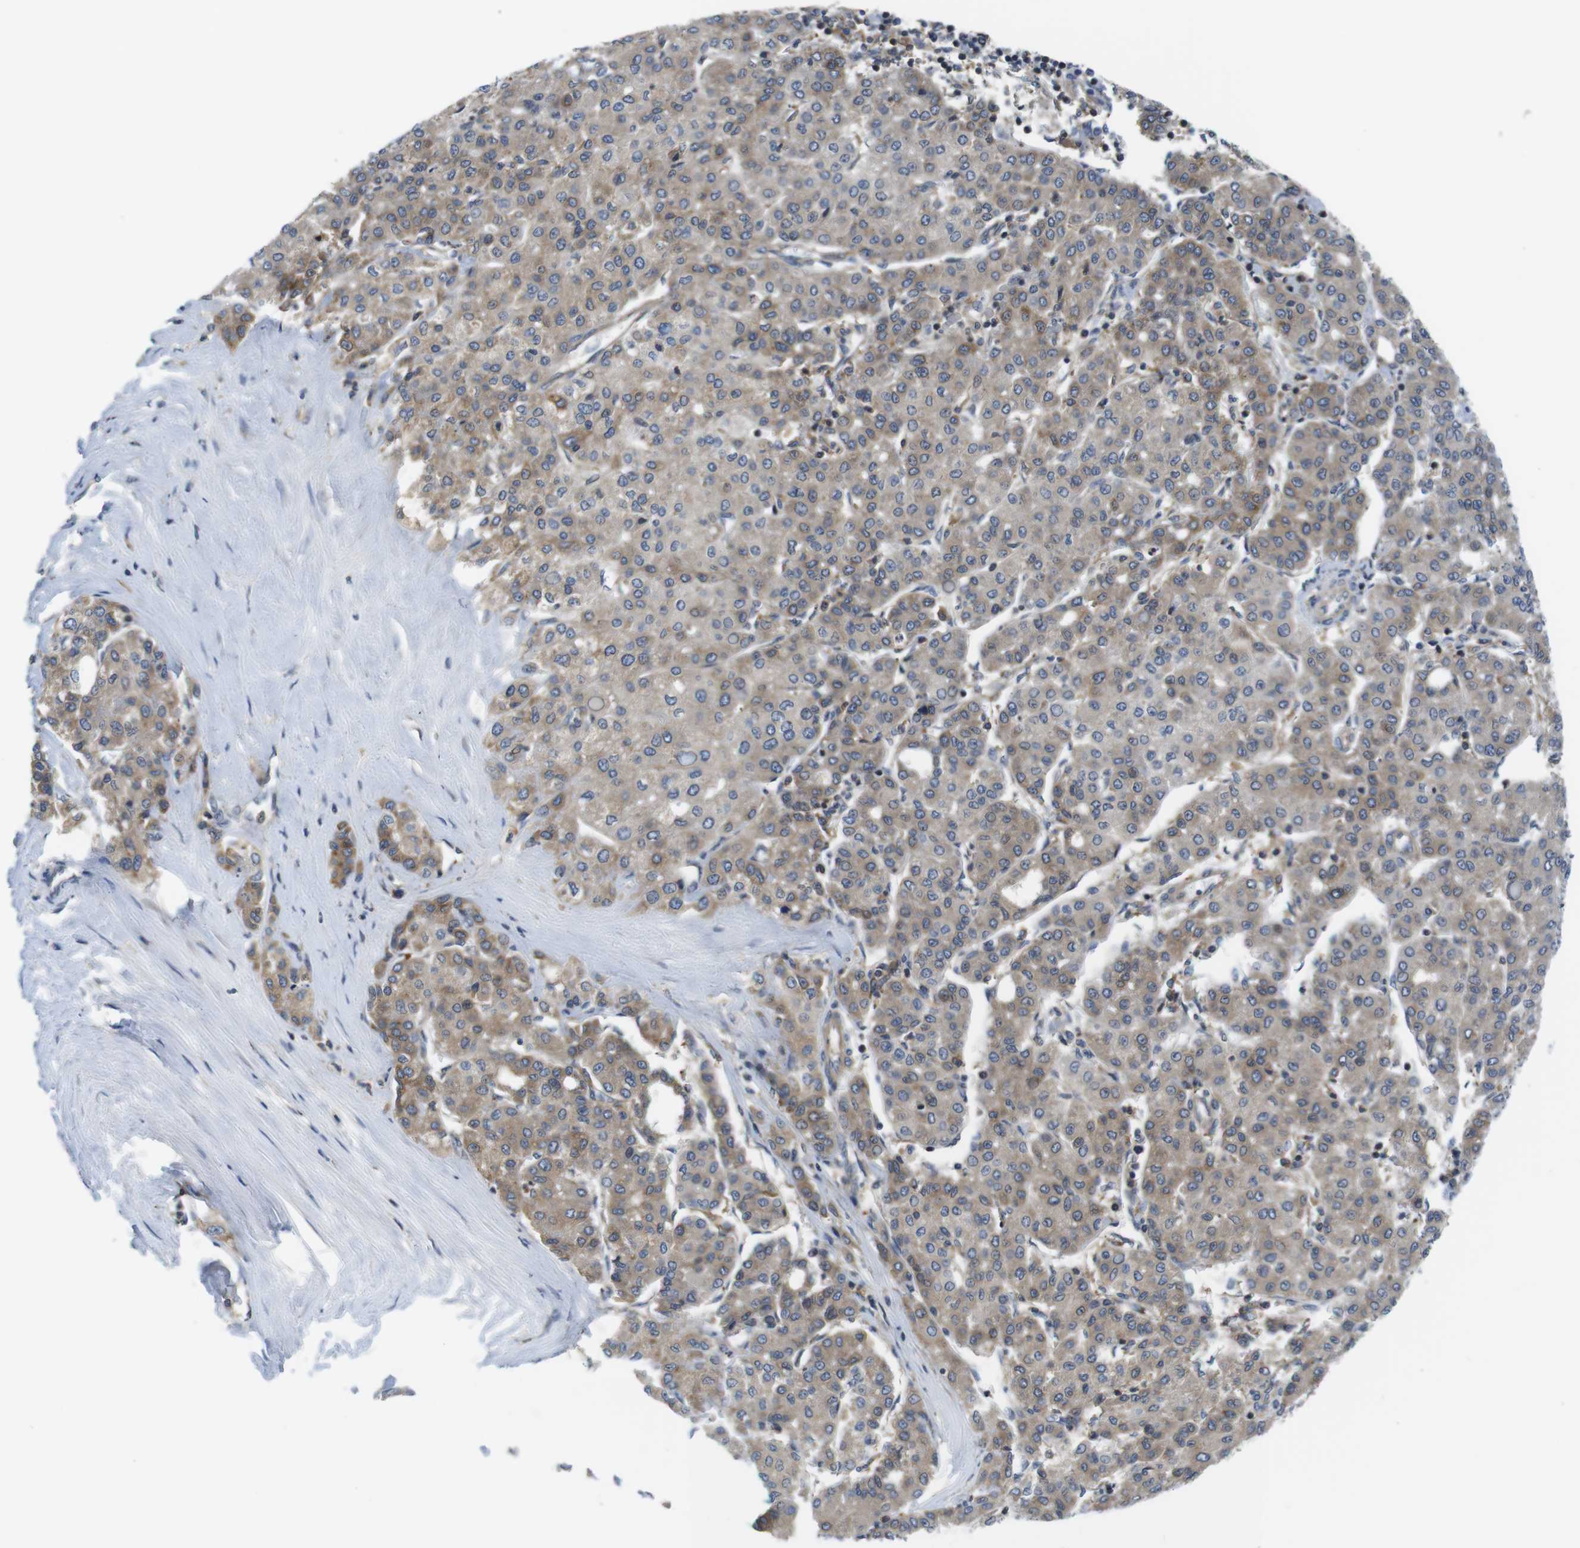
{"staining": {"intensity": "weak", "quantity": "25%-75%", "location": "cytoplasmic/membranous"}, "tissue": "liver cancer", "cell_type": "Tumor cells", "image_type": "cancer", "snomed": [{"axis": "morphology", "description": "Carcinoma, Hepatocellular, NOS"}, {"axis": "topography", "description": "Liver"}], "caption": "Immunohistochemical staining of human hepatocellular carcinoma (liver) reveals low levels of weak cytoplasmic/membranous protein expression in approximately 25%-75% of tumor cells.", "gene": "HERPUD2", "patient": {"sex": "male", "age": 65}}